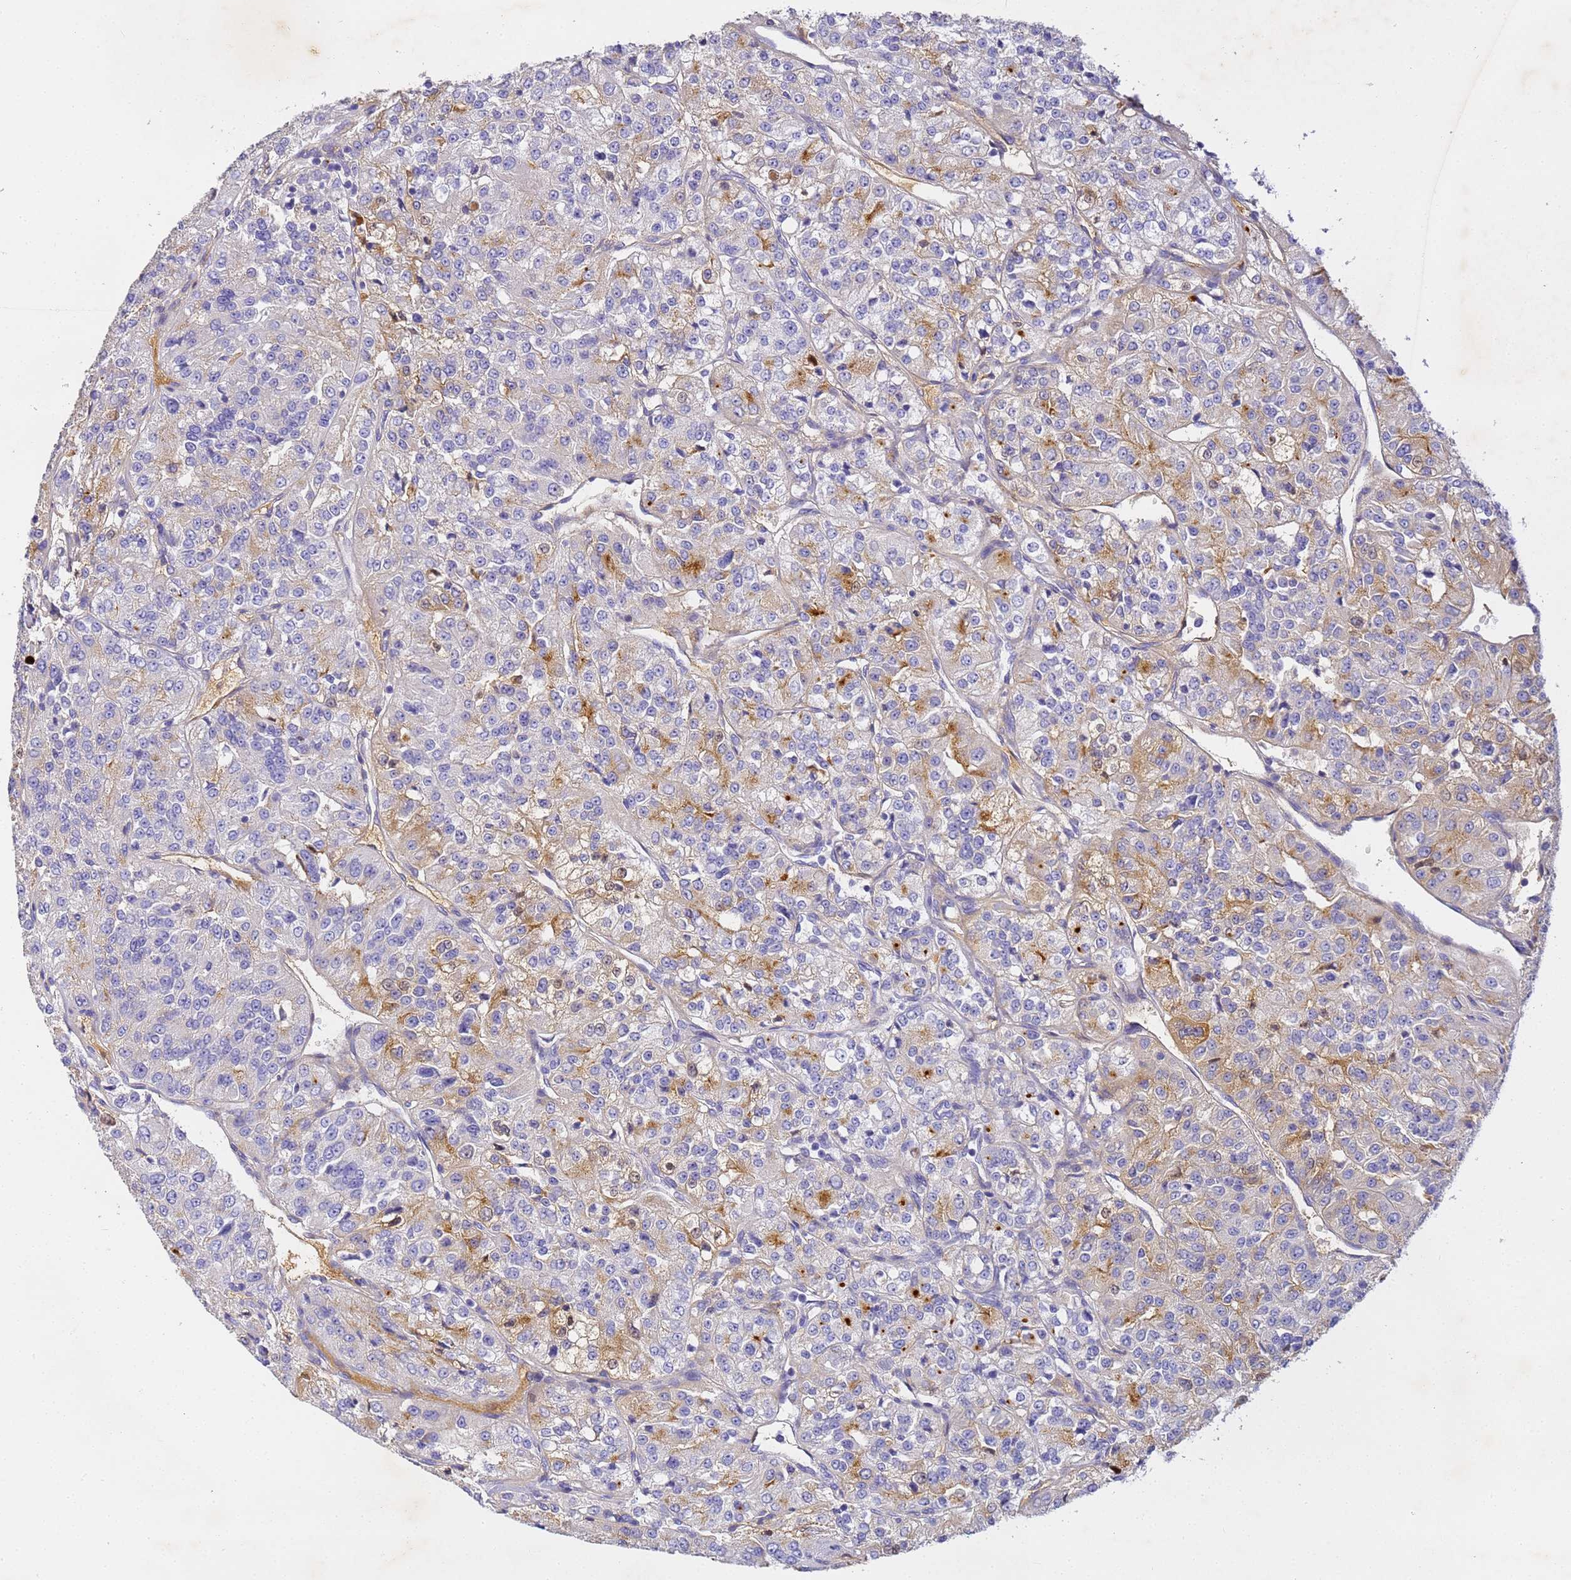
{"staining": {"intensity": "moderate", "quantity": "<25%", "location": "cytoplasmic/membranous"}, "tissue": "renal cancer", "cell_type": "Tumor cells", "image_type": "cancer", "snomed": [{"axis": "morphology", "description": "Adenocarcinoma, NOS"}, {"axis": "topography", "description": "Kidney"}], "caption": "The photomicrograph exhibits staining of adenocarcinoma (renal), revealing moderate cytoplasmic/membranous protein expression (brown color) within tumor cells. The staining is performed using DAB brown chromogen to label protein expression. The nuclei are counter-stained blue using hematoxylin.", "gene": "CFHR2", "patient": {"sex": "female", "age": 63}}